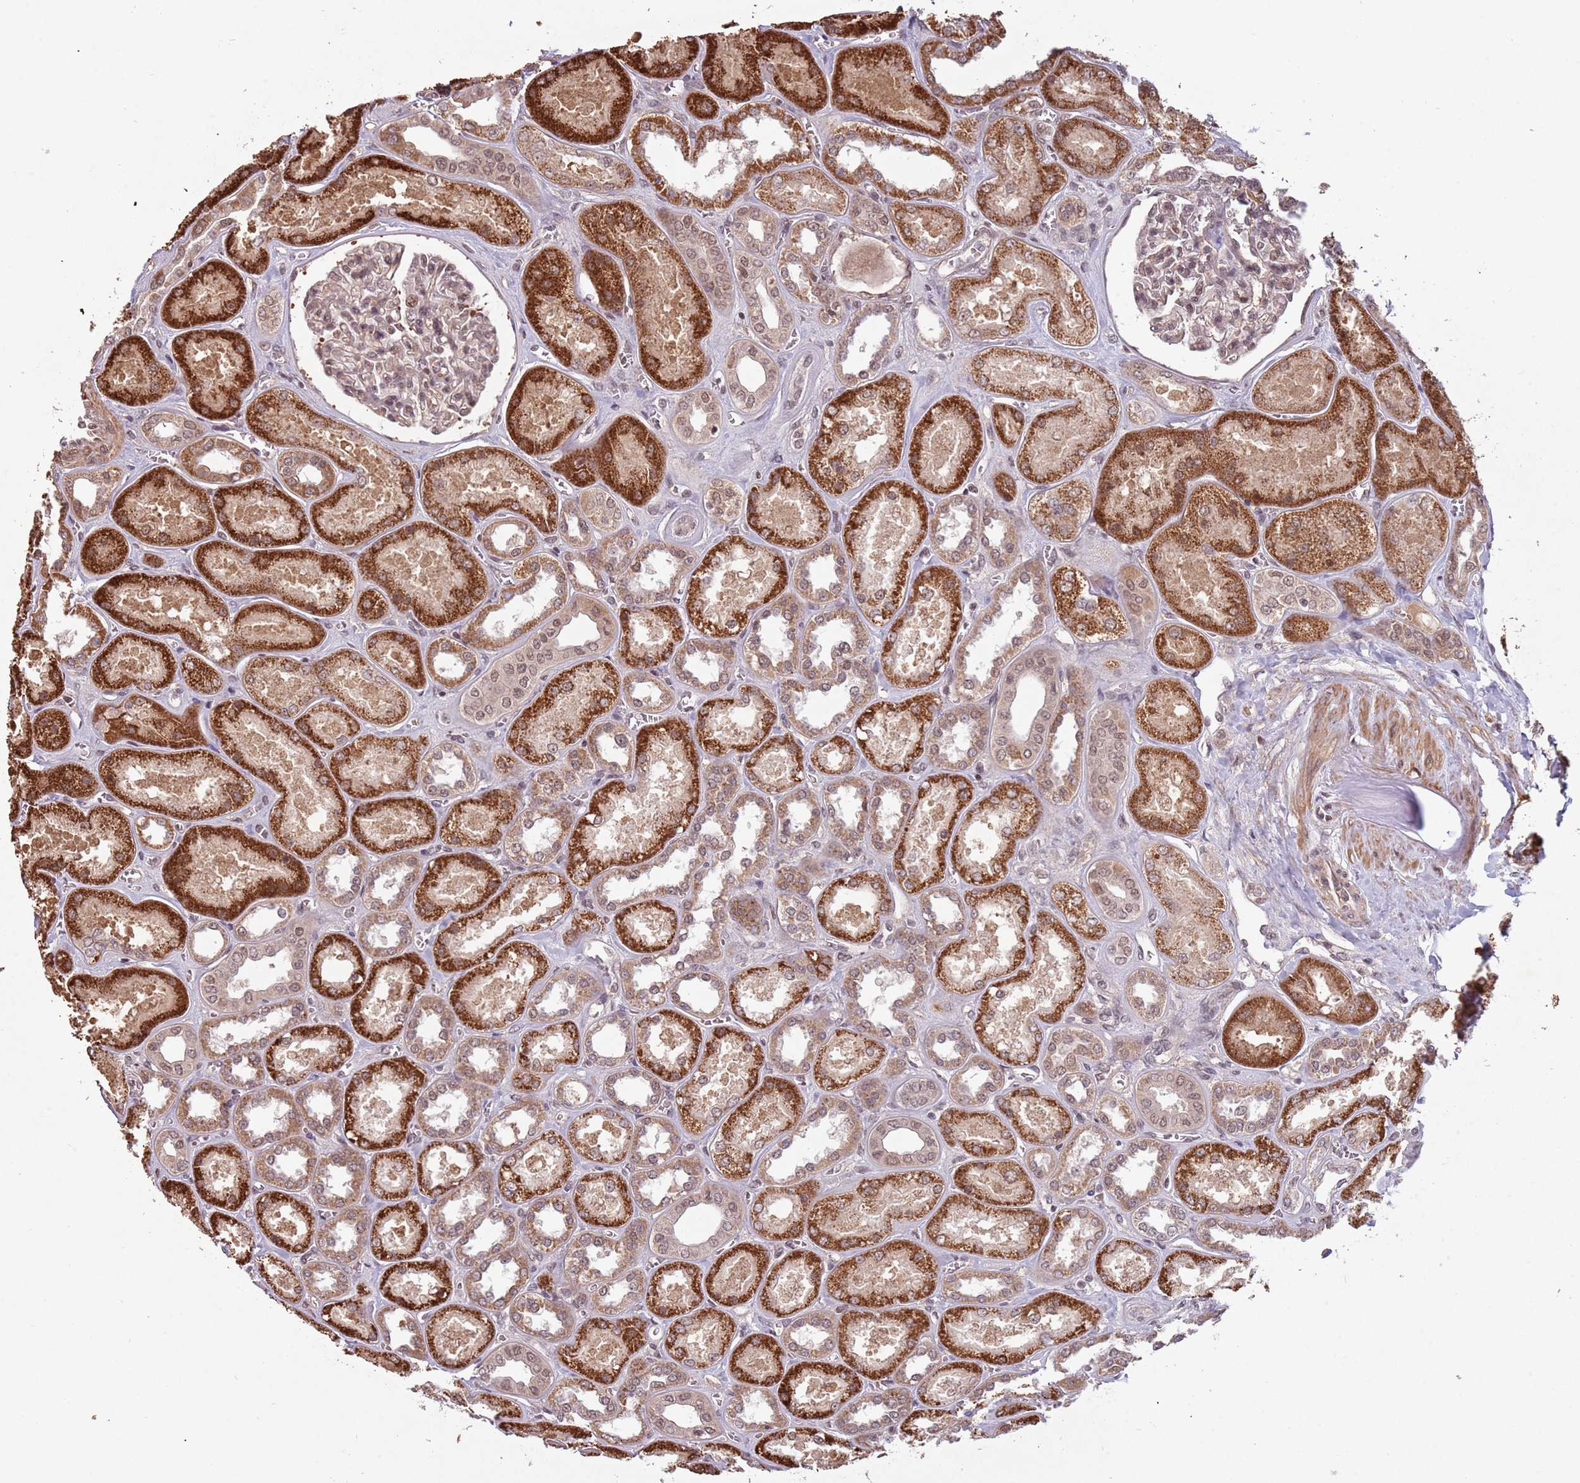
{"staining": {"intensity": "weak", "quantity": ">75%", "location": "nuclear"}, "tissue": "kidney", "cell_type": "Cells in glomeruli", "image_type": "normal", "snomed": [{"axis": "morphology", "description": "Normal tissue, NOS"}, {"axis": "morphology", "description": "Adenocarcinoma, NOS"}, {"axis": "topography", "description": "Kidney"}], "caption": "DAB (3,3'-diaminobenzidine) immunohistochemical staining of unremarkable kidney exhibits weak nuclear protein staining in approximately >75% of cells in glomeruli. The protein is stained brown, and the nuclei are stained in blue (DAB IHC with brightfield microscopy, high magnification).", "gene": "SUDS3", "patient": {"sex": "female", "age": 68}}